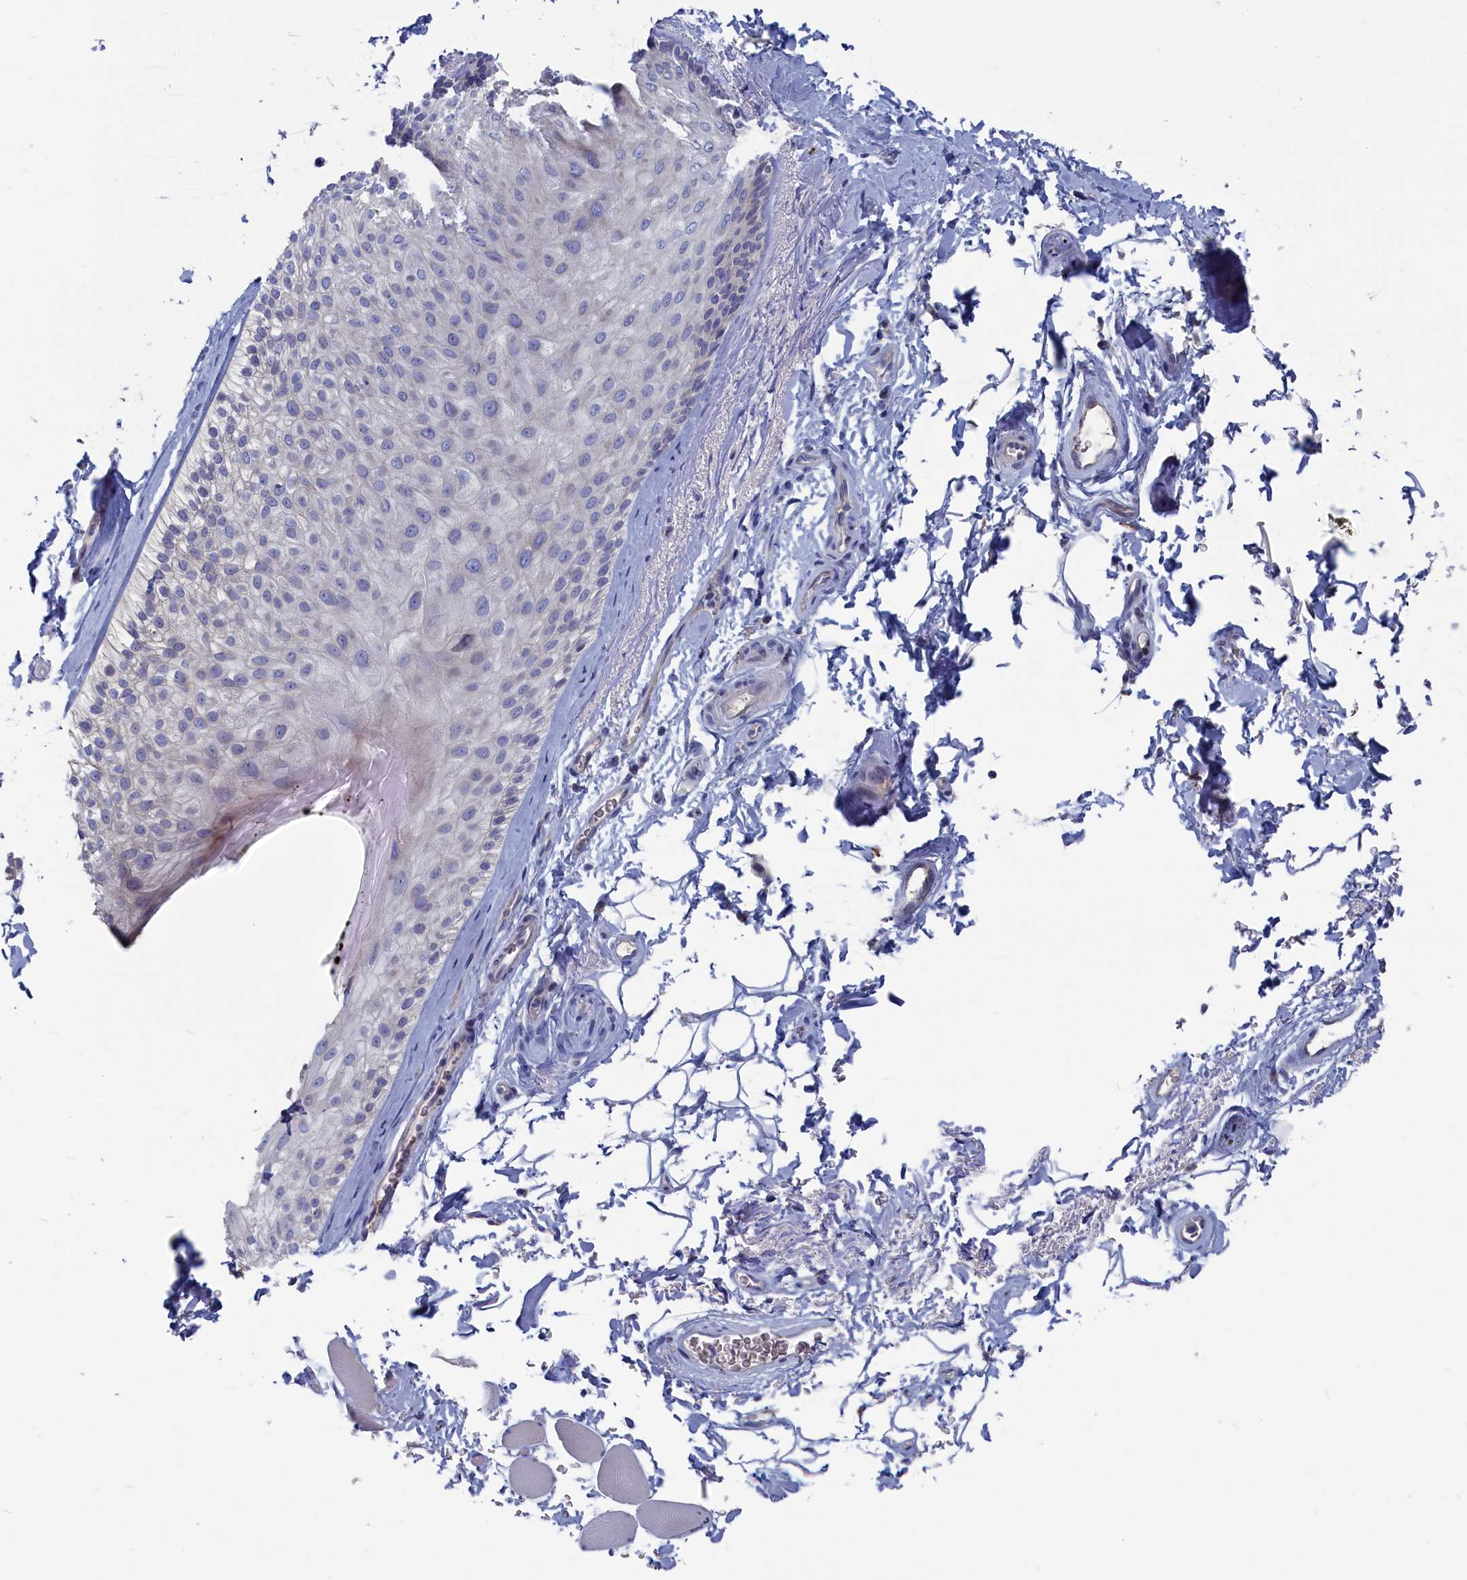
{"staining": {"intensity": "negative", "quantity": "none", "location": "none"}, "tissue": "skin", "cell_type": "Epidermal cells", "image_type": "normal", "snomed": [{"axis": "morphology", "description": "Normal tissue, NOS"}, {"axis": "topography", "description": "Anal"}], "caption": "The histopathology image shows no staining of epidermal cells in benign skin. (DAB (3,3'-diaminobenzidine) immunohistochemistry (IHC), high magnification).", "gene": "CEND1", "patient": {"sex": "male", "age": 44}}